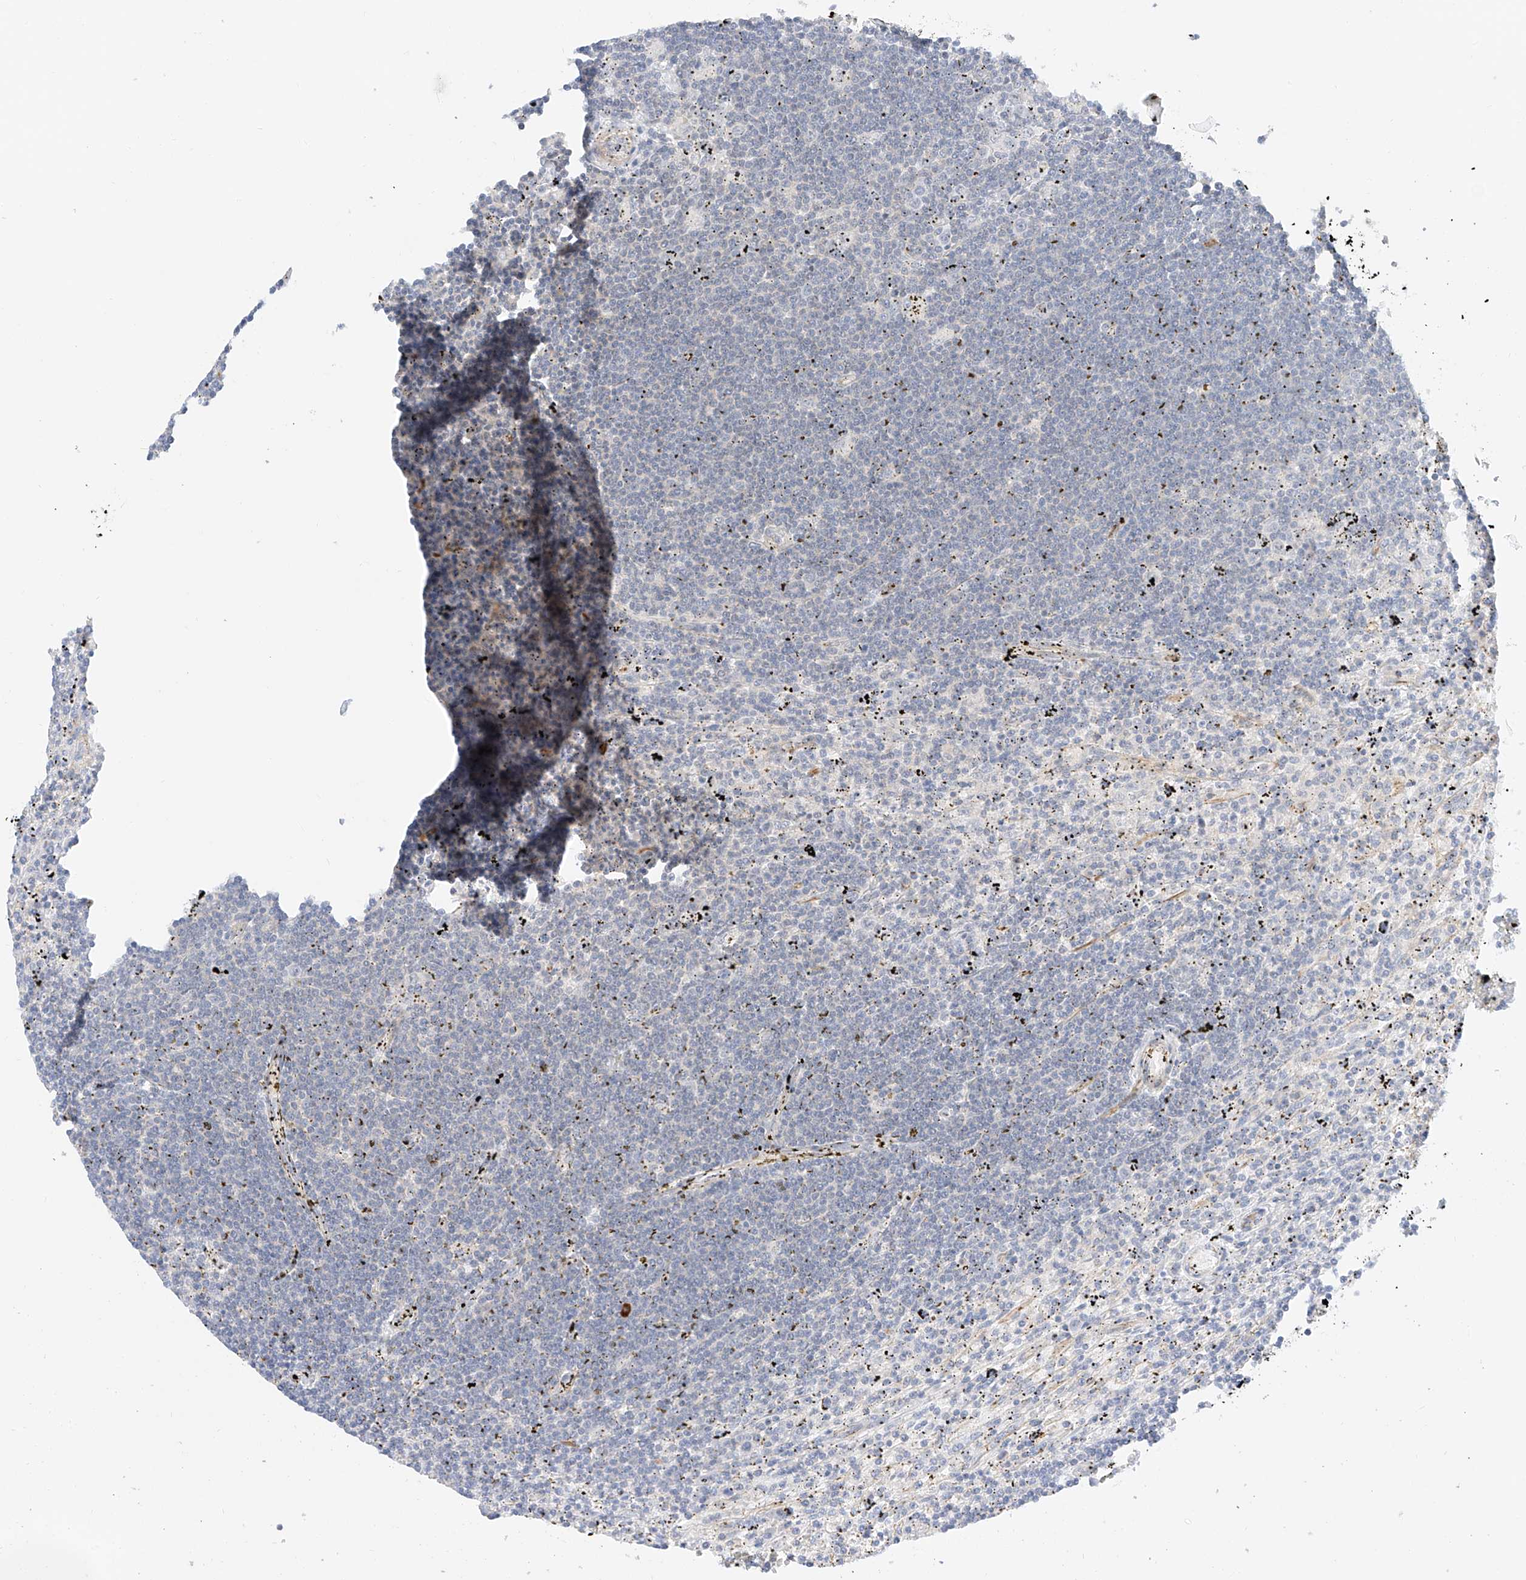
{"staining": {"intensity": "negative", "quantity": "none", "location": "none"}, "tissue": "lymphoma", "cell_type": "Tumor cells", "image_type": "cancer", "snomed": [{"axis": "morphology", "description": "Malignant lymphoma, non-Hodgkin's type, Low grade"}, {"axis": "topography", "description": "Spleen"}], "caption": "Immunohistochemical staining of human lymphoma reveals no significant positivity in tumor cells.", "gene": "CDCP2", "patient": {"sex": "male", "age": 76}}